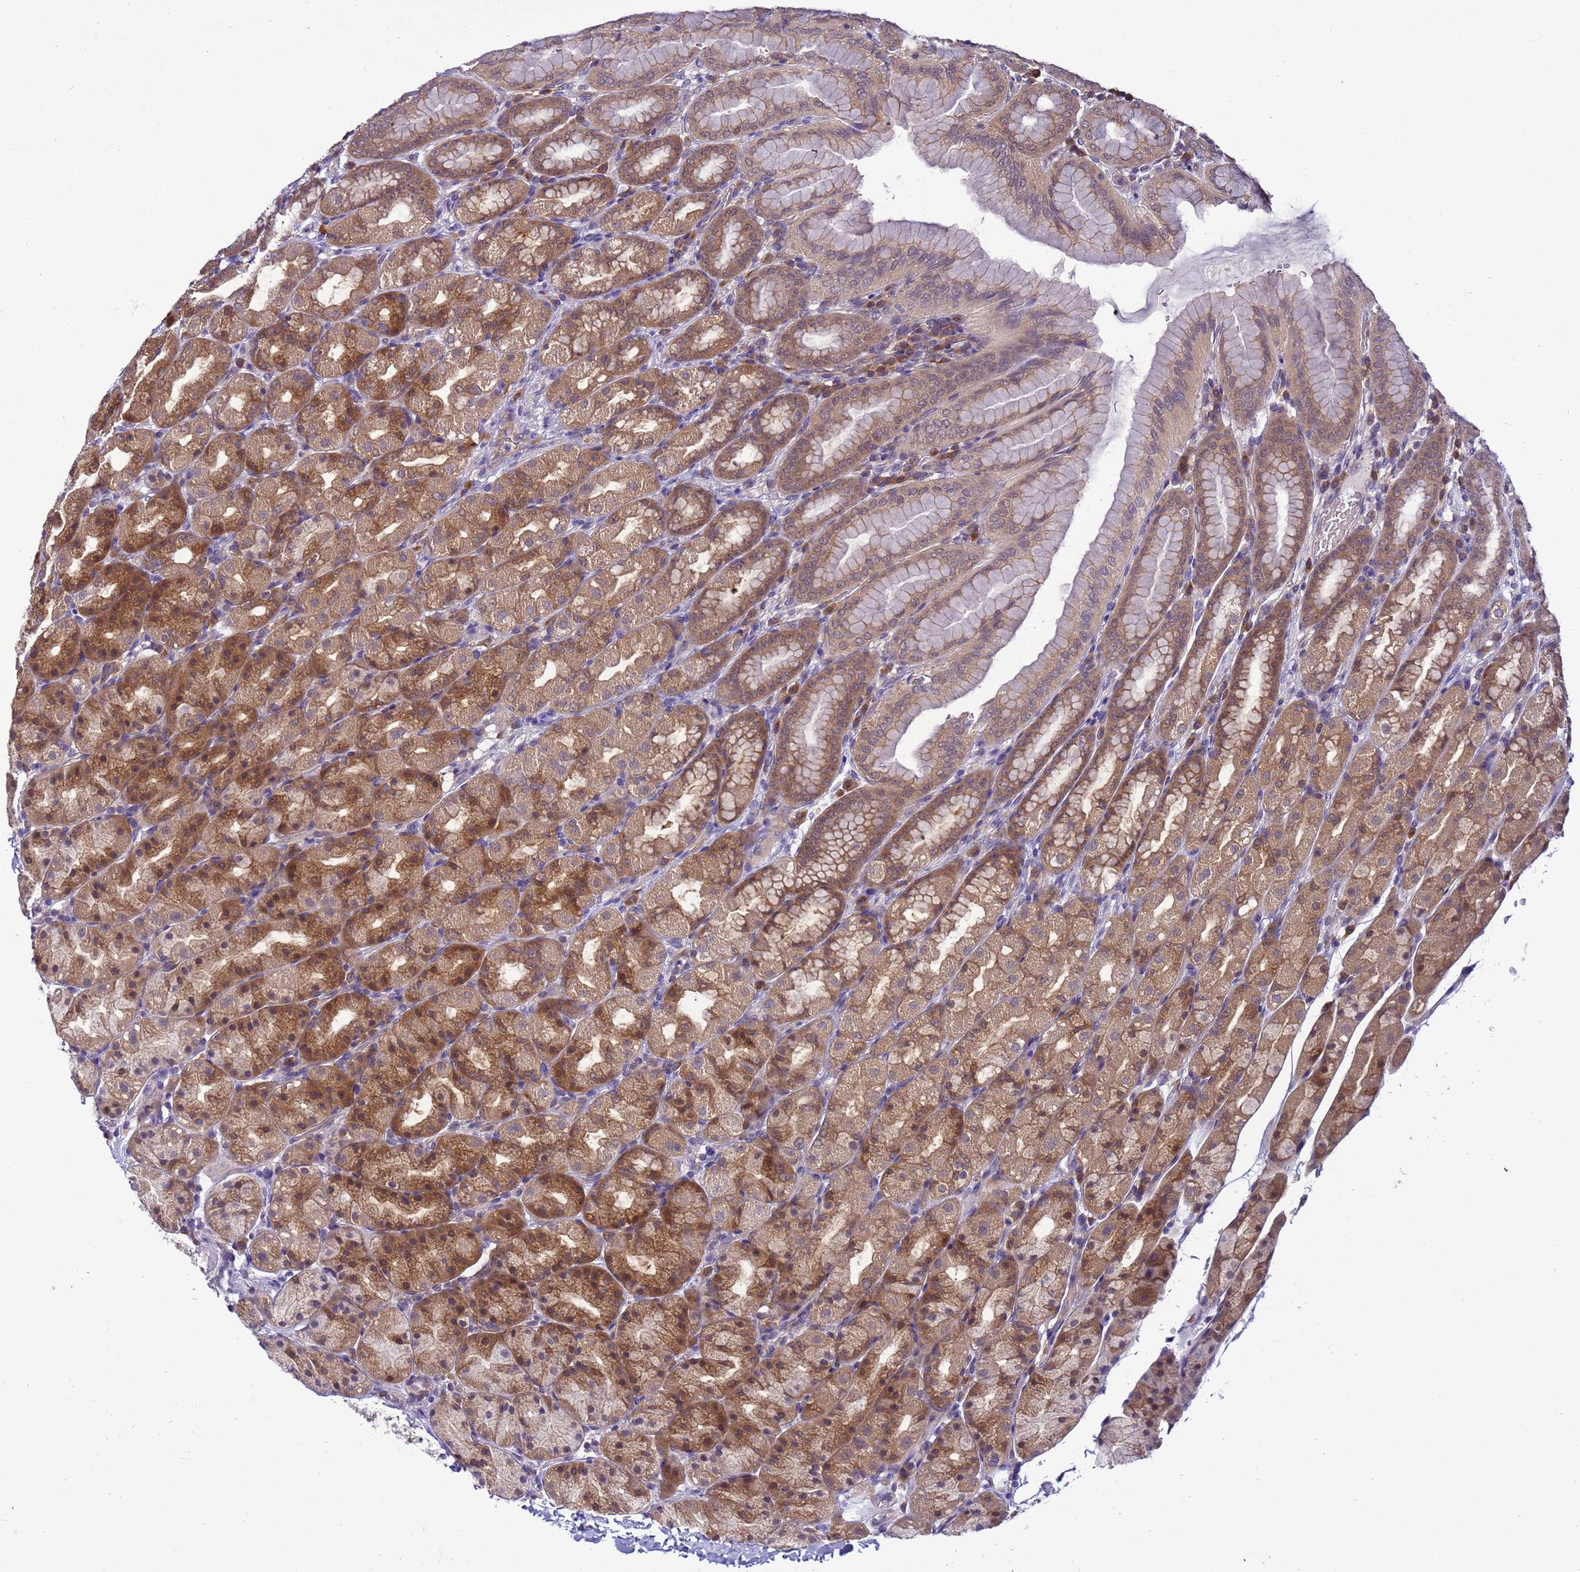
{"staining": {"intensity": "moderate", "quantity": ">75%", "location": "cytoplasmic/membranous"}, "tissue": "stomach", "cell_type": "Glandular cells", "image_type": "normal", "snomed": [{"axis": "morphology", "description": "Normal tissue, NOS"}, {"axis": "topography", "description": "Stomach, upper"}, {"axis": "topography", "description": "Stomach"}], "caption": "The micrograph displays staining of unremarkable stomach, revealing moderate cytoplasmic/membranous protein positivity (brown color) within glandular cells. (IHC, brightfield microscopy, high magnification).", "gene": "DDI2", "patient": {"sex": "male", "age": 68}}